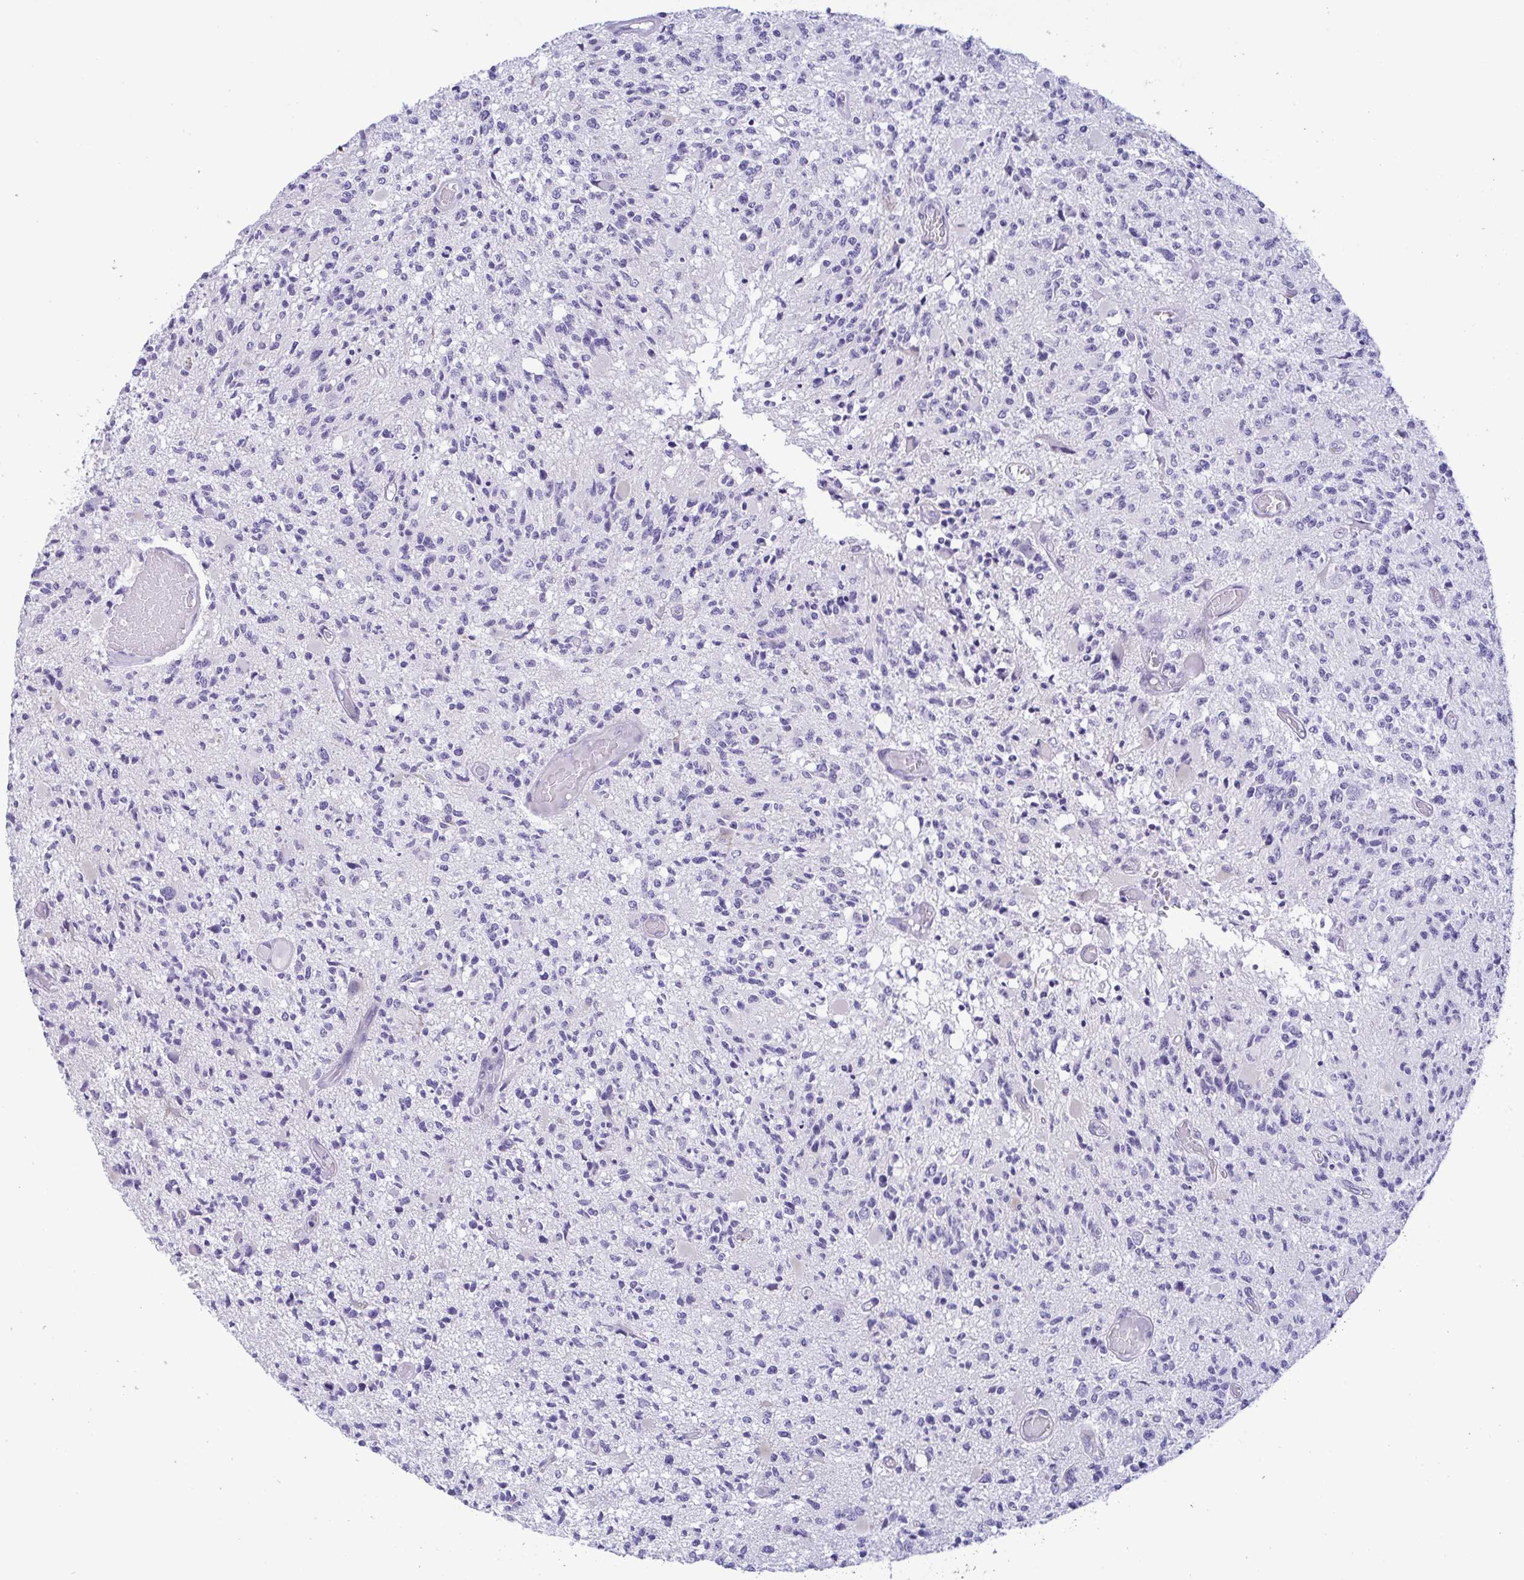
{"staining": {"intensity": "negative", "quantity": "none", "location": "none"}, "tissue": "glioma", "cell_type": "Tumor cells", "image_type": "cancer", "snomed": [{"axis": "morphology", "description": "Glioma, malignant, High grade"}, {"axis": "topography", "description": "Brain"}], "caption": "Immunohistochemistry image of human high-grade glioma (malignant) stained for a protein (brown), which exhibits no expression in tumor cells. (DAB (3,3'-diaminobenzidine) immunohistochemistry (IHC) with hematoxylin counter stain).", "gene": "MYL7", "patient": {"sex": "female", "age": 63}}